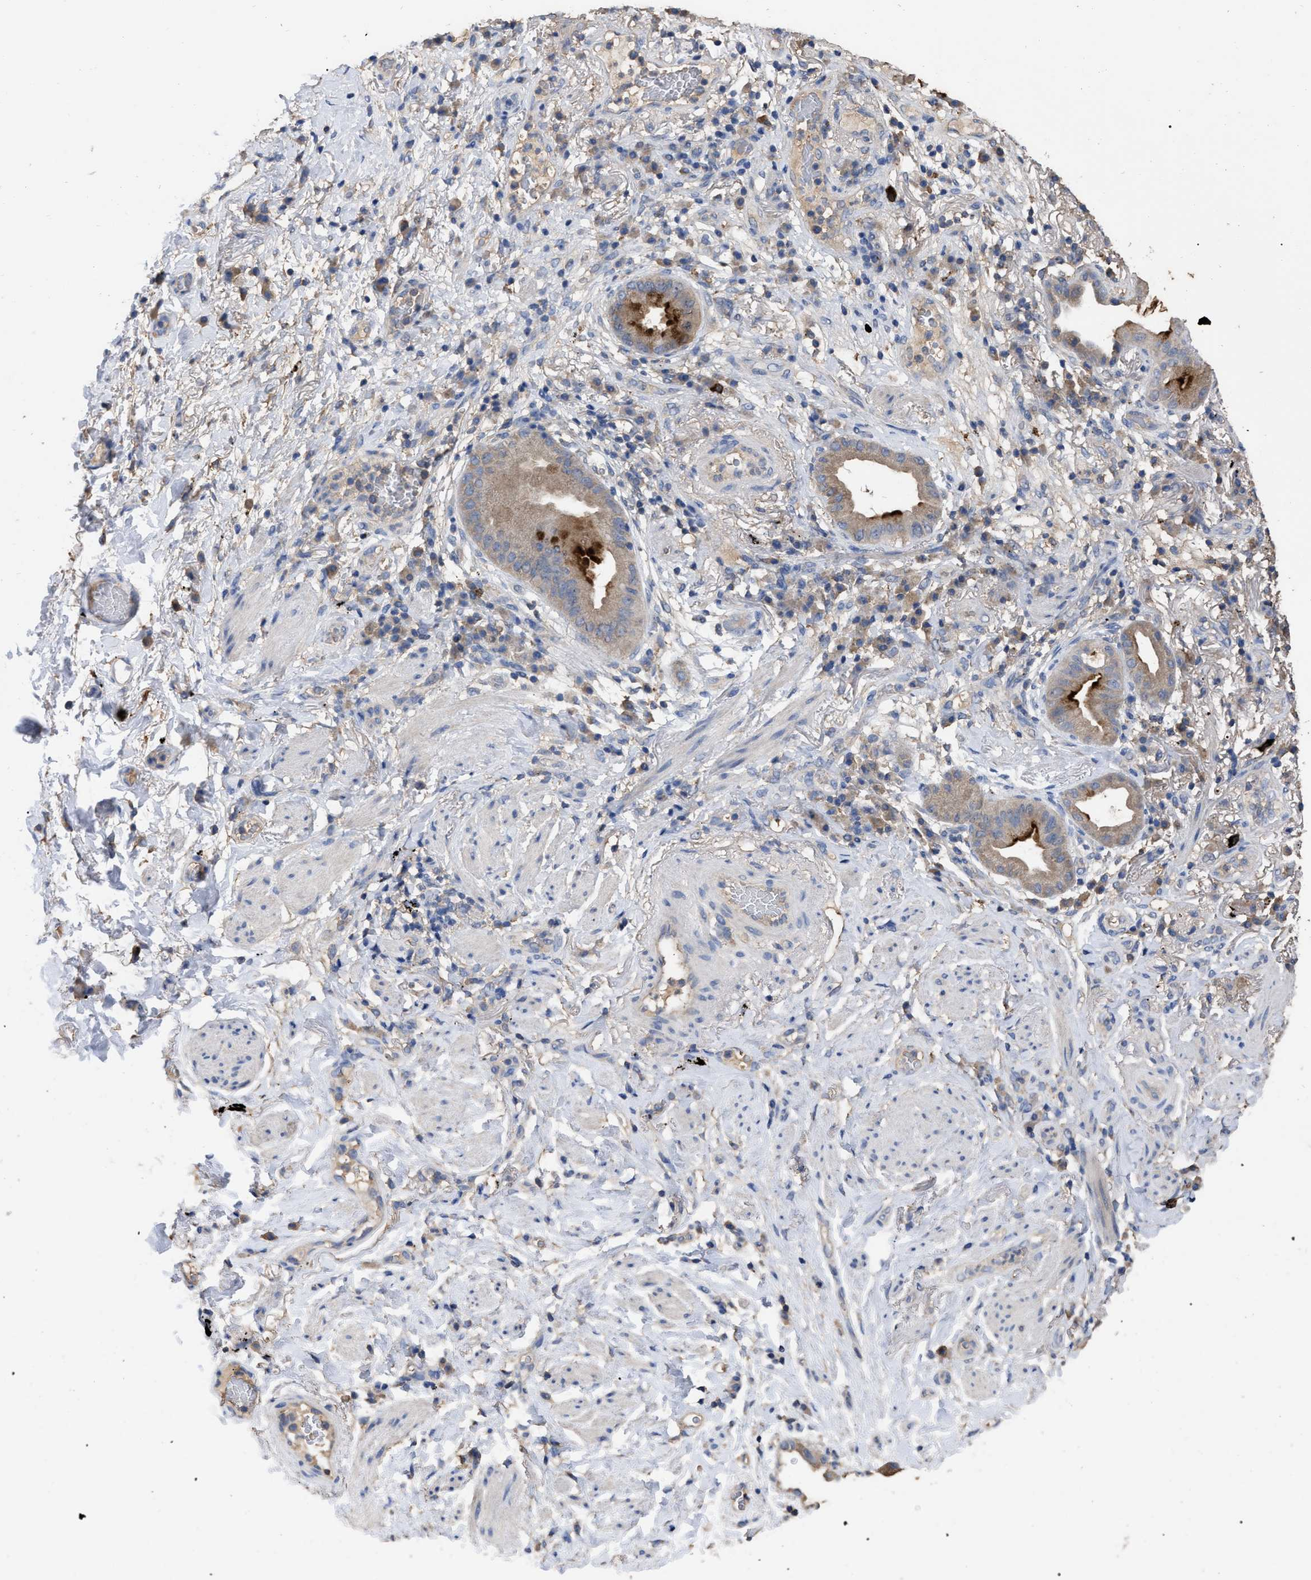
{"staining": {"intensity": "weak", "quantity": ">75%", "location": "cytoplasmic/membranous"}, "tissue": "lung cancer", "cell_type": "Tumor cells", "image_type": "cancer", "snomed": [{"axis": "morphology", "description": "Normal tissue, NOS"}, {"axis": "morphology", "description": "Adenocarcinoma, NOS"}, {"axis": "topography", "description": "Bronchus"}, {"axis": "topography", "description": "Lung"}], "caption": "Lung adenocarcinoma tissue reveals weak cytoplasmic/membranous expression in approximately >75% of tumor cells", "gene": "GPR179", "patient": {"sex": "female", "age": 70}}